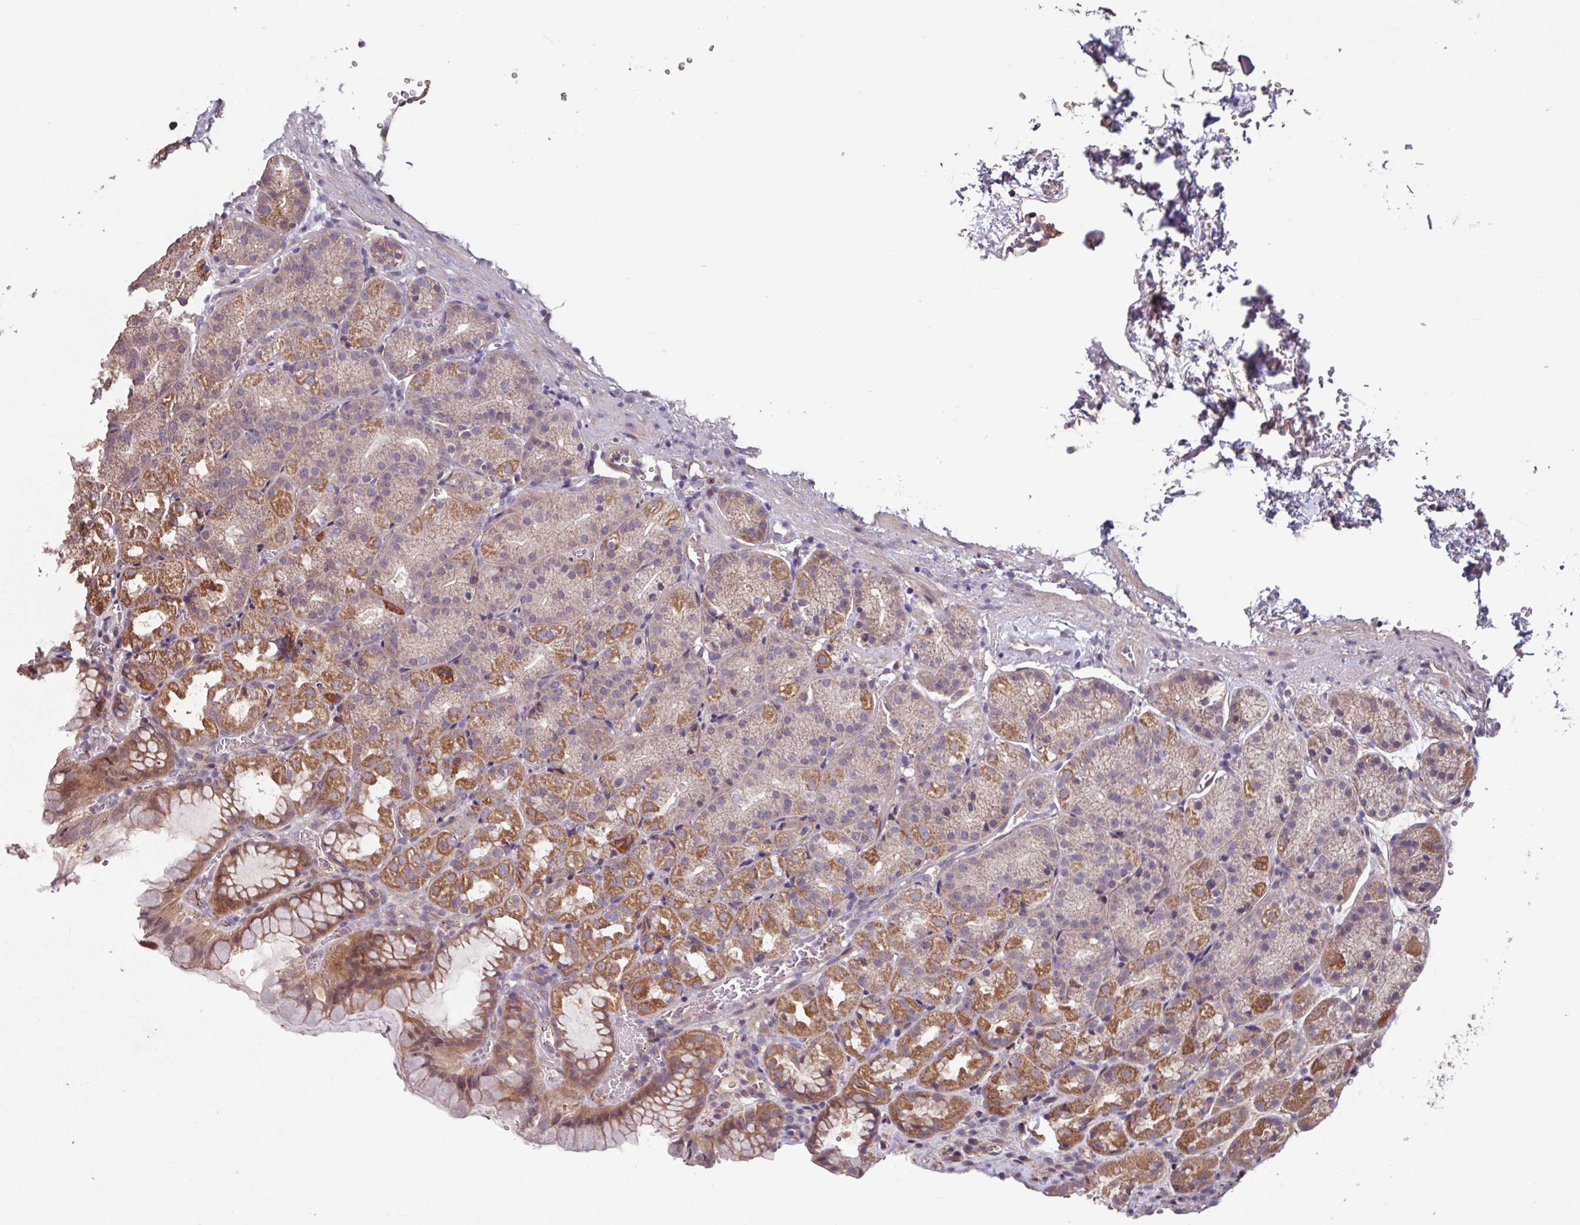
{"staining": {"intensity": "moderate", "quantity": ">75%", "location": "cytoplasmic/membranous"}, "tissue": "stomach", "cell_type": "Glandular cells", "image_type": "normal", "snomed": [{"axis": "morphology", "description": "Normal tissue, NOS"}, {"axis": "topography", "description": "Stomach, upper"}], "caption": "Protein expression by IHC displays moderate cytoplasmic/membranous expression in about >75% of glandular cells in benign stomach.", "gene": "TMEM88", "patient": {"sex": "female", "age": 81}}